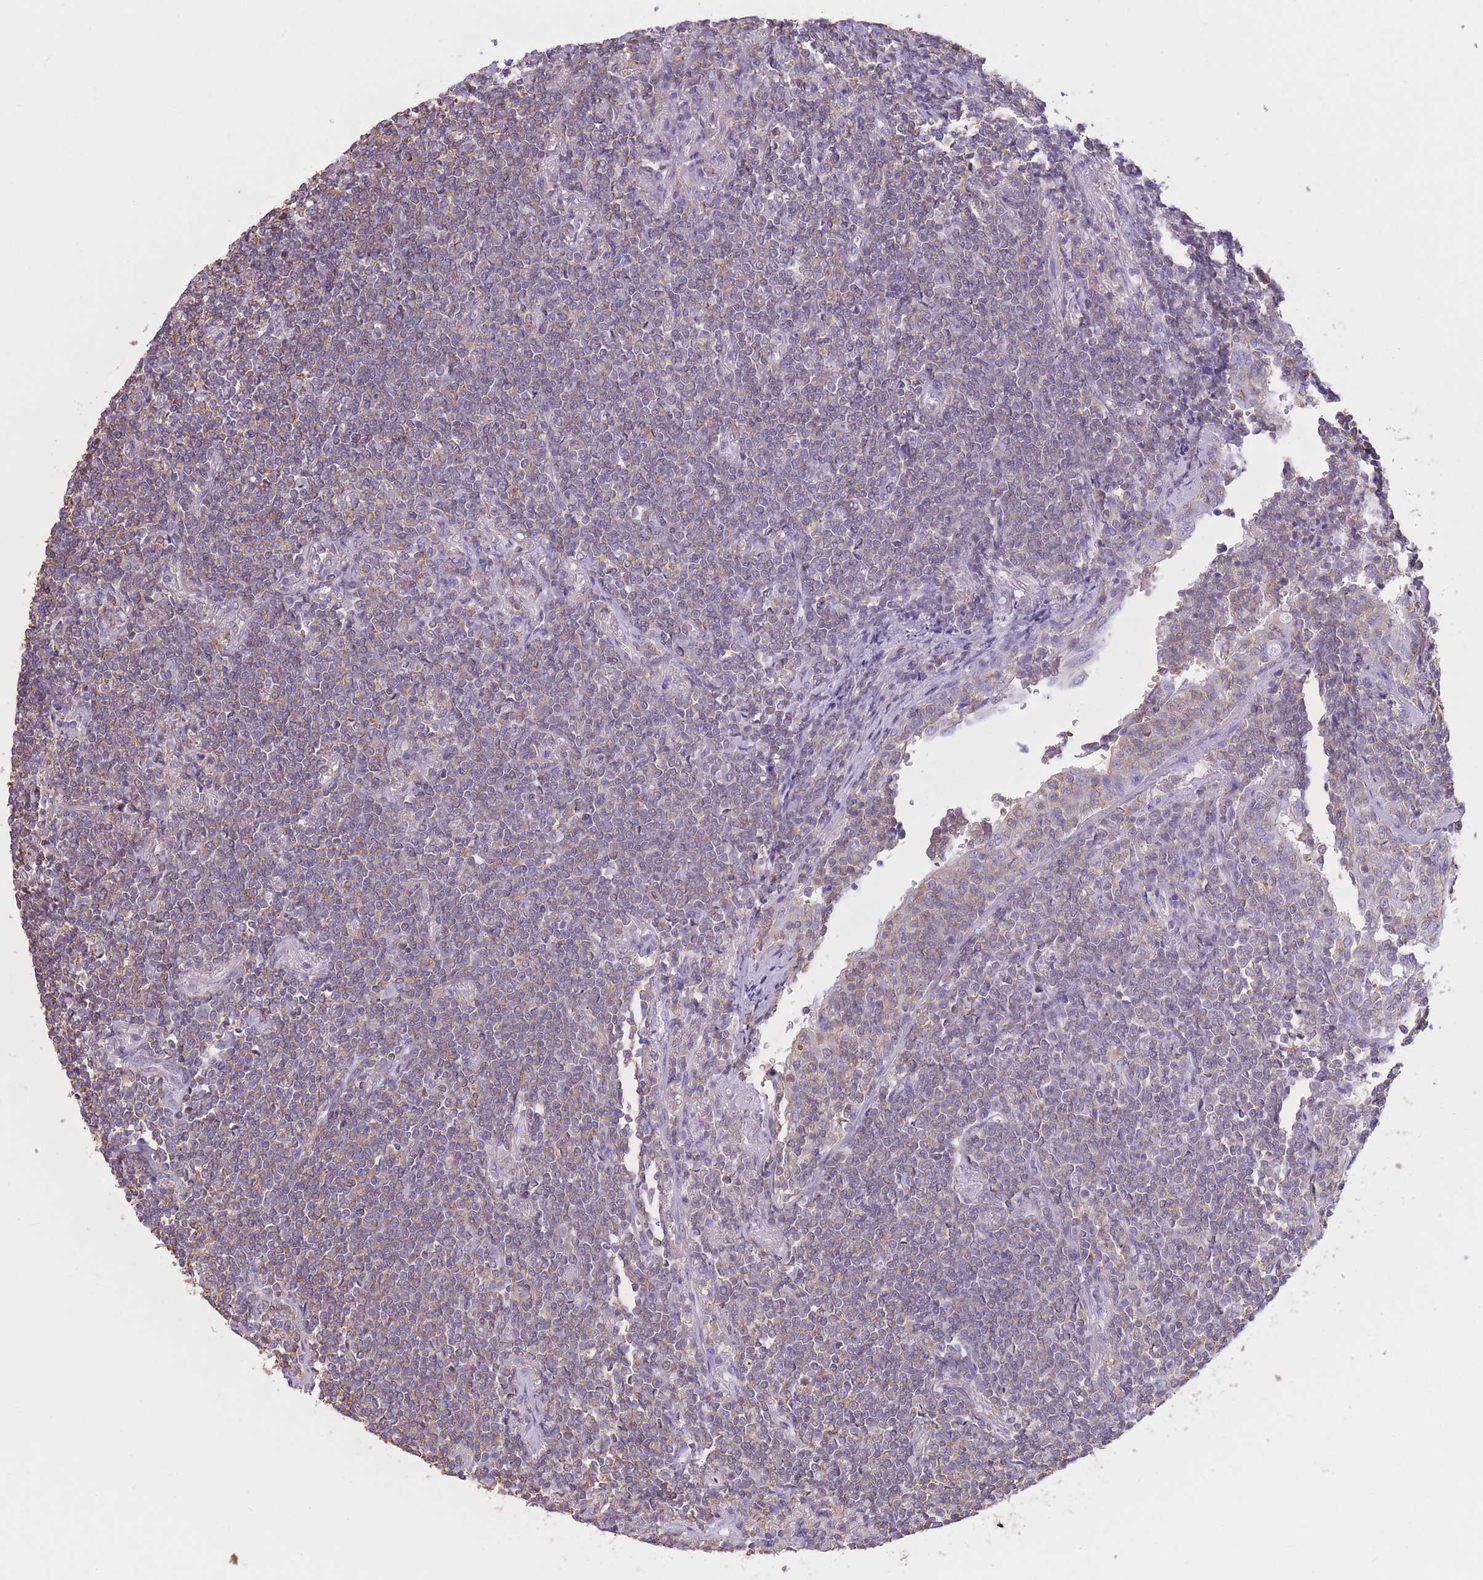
{"staining": {"intensity": "negative", "quantity": "none", "location": "none"}, "tissue": "lymphoma", "cell_type": "Tumor cells", "image_type": "cancer", "snomed": [{"axis": "morphology", "description": "Malignant lymphoma, non-Hodgkin's type, Low grade"}, {"axis": "topography", "description": "Lung"}], "caption": "This is a histopathology image of IHC staining of malignant lymphoma, non-Hodgkin's type (low-grade), which shows no positivity in tumor cells.", "gene": "PDHA1", "patient": {"sex": "female", "age": 71}}